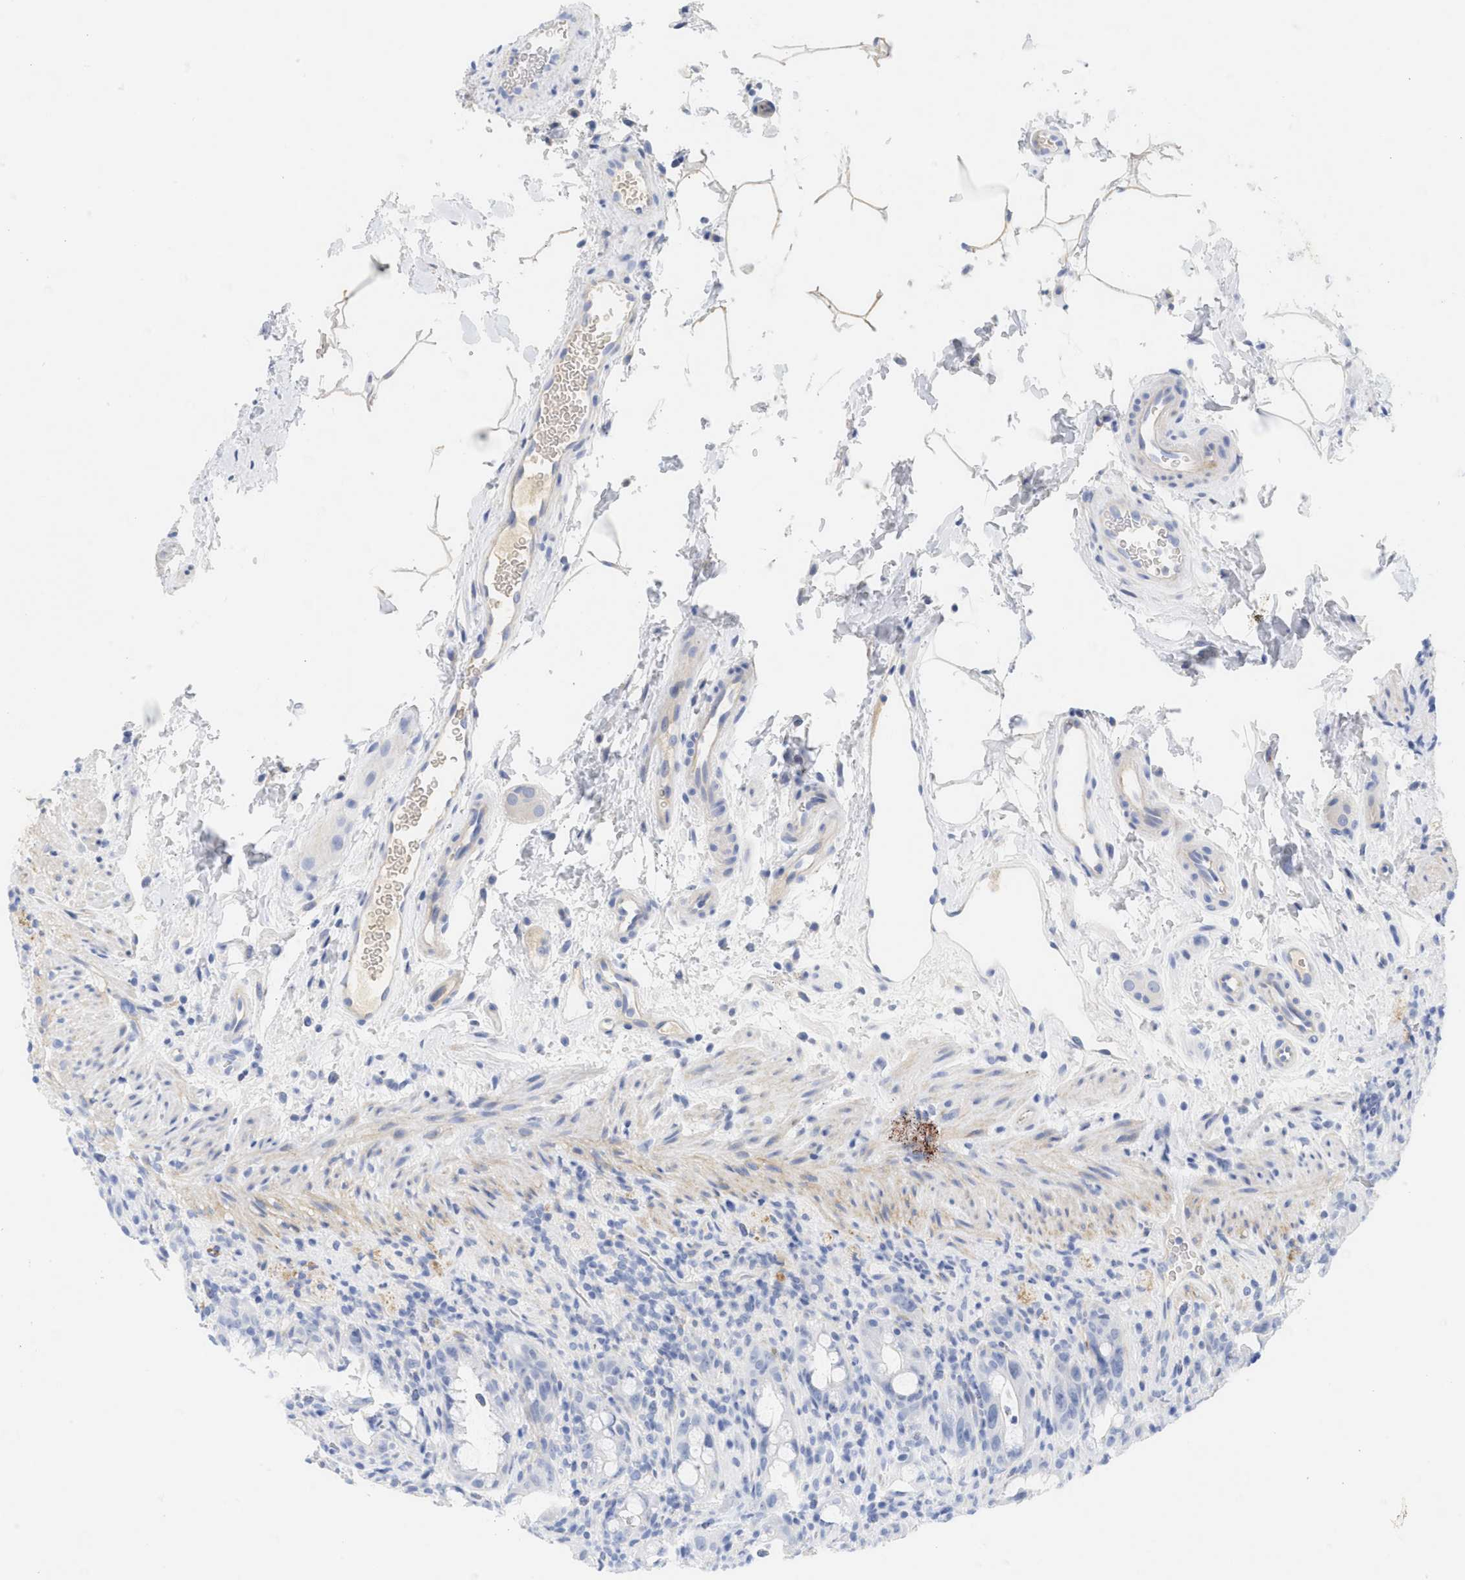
{"staining": {"intensity": "negative", "quantity": "none", "location": "none"}, "tissue": "rectum", "cell_type": "Glandular cells", "image_type": "normal", "snomed": [{"axis": "morphology", "description": "Normal tissue, NOS"}, {"axis": "topography", "description": "Rectum"}], "caption": "DAB (3,3'-diaminobenzidine) immunohistochemical staining of benign rectum shows no significant positivity in glandular cells.", "gene": "SPATA3", "patient": {"sex": "male", "age": 44}}